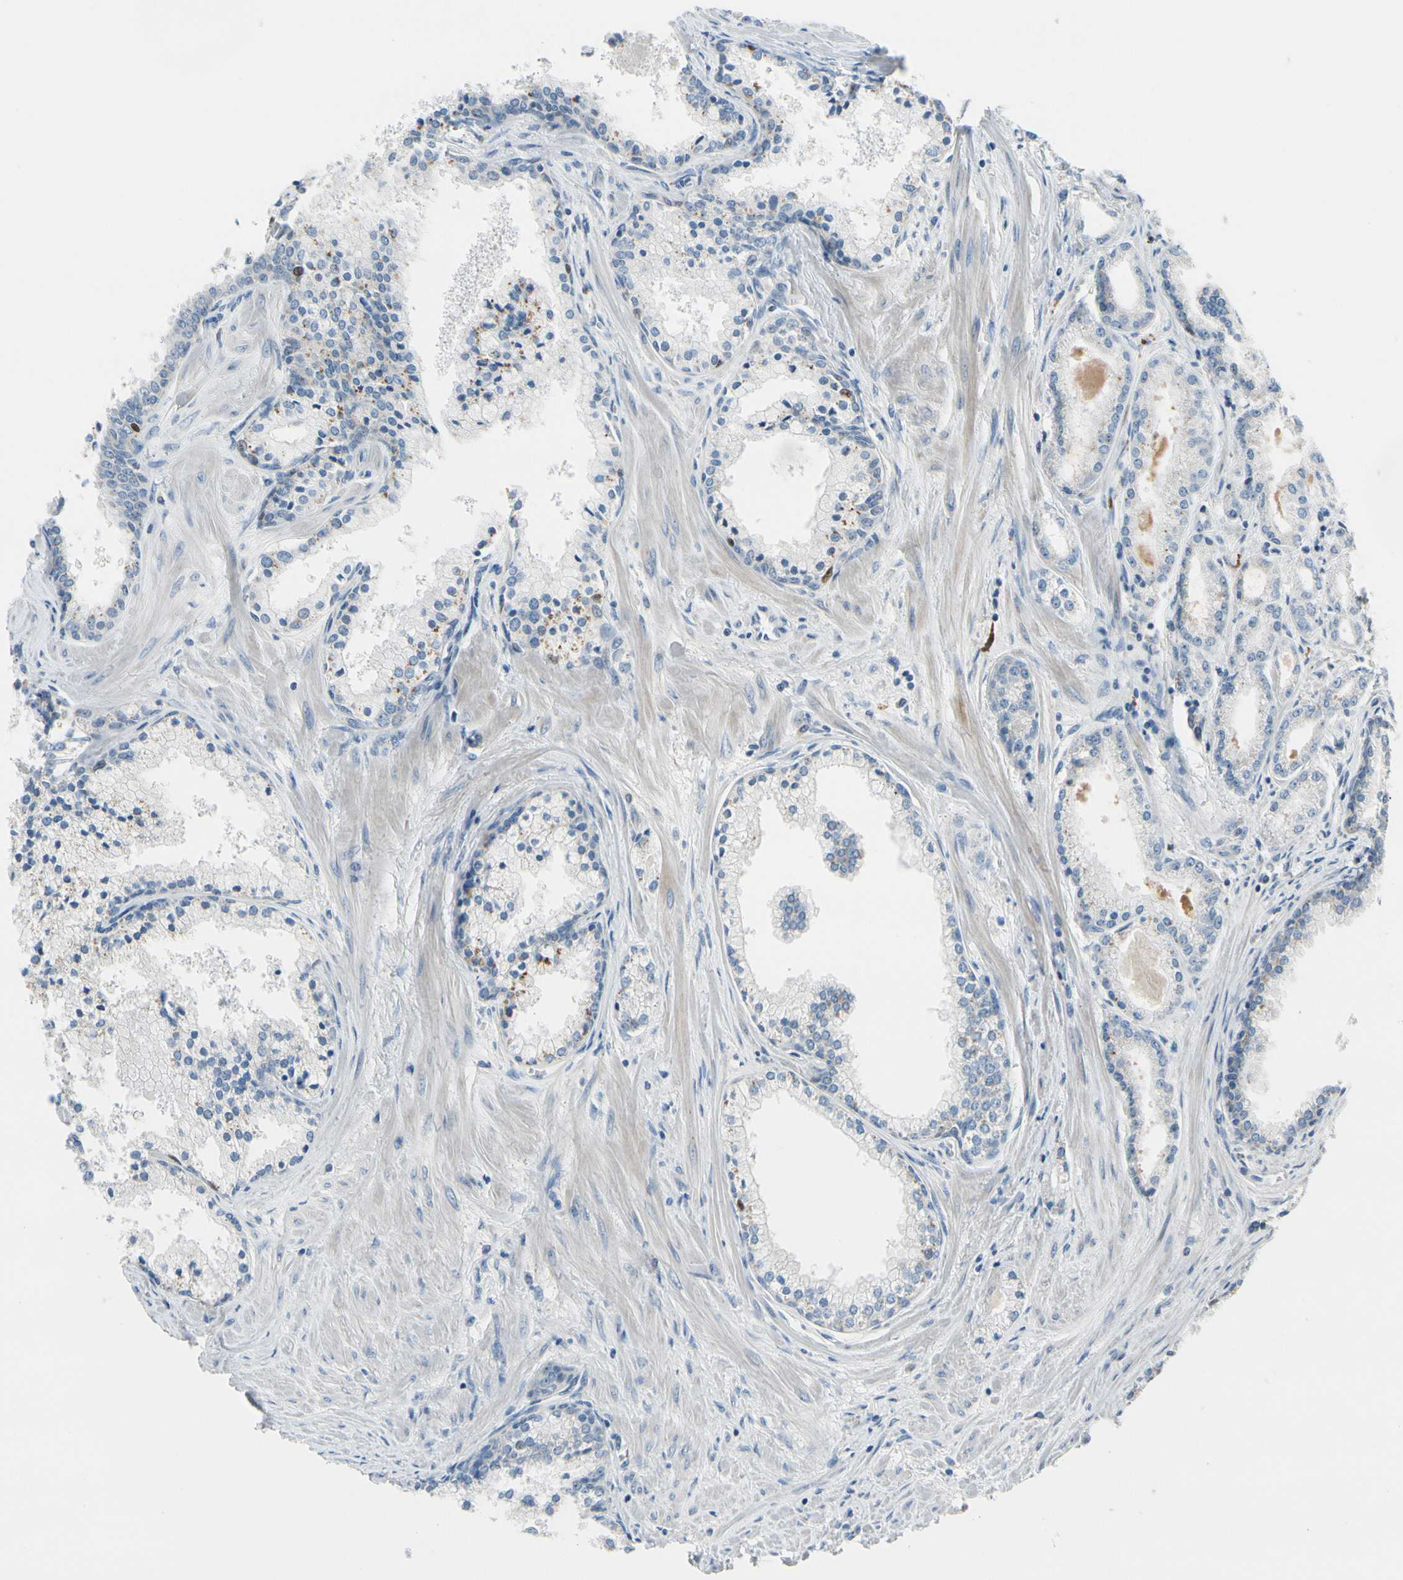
{"staining": {"intensity": "moderate", "quantity": "<25%", "location": "cytoplasmic/membranous"}, "tissue": "prostate cancer", "cell_type": "Tumor cells", "image_type": "cancer", "snomed": [{"axis": "morphology", "description": "Adenocarcinoma, High grade"}, {"axis": "topography", "description": "Prostate"}], "caption": "Approximately <25% of tumor cells in human high-grade adenocarcinoma (prostate) display moderate cytoplasmic/membranous protein expression as visualized by brown immunohistochemical staining.", "gene": "ZKSCAN4", "patient": {"sex": "male", "age": 61}}